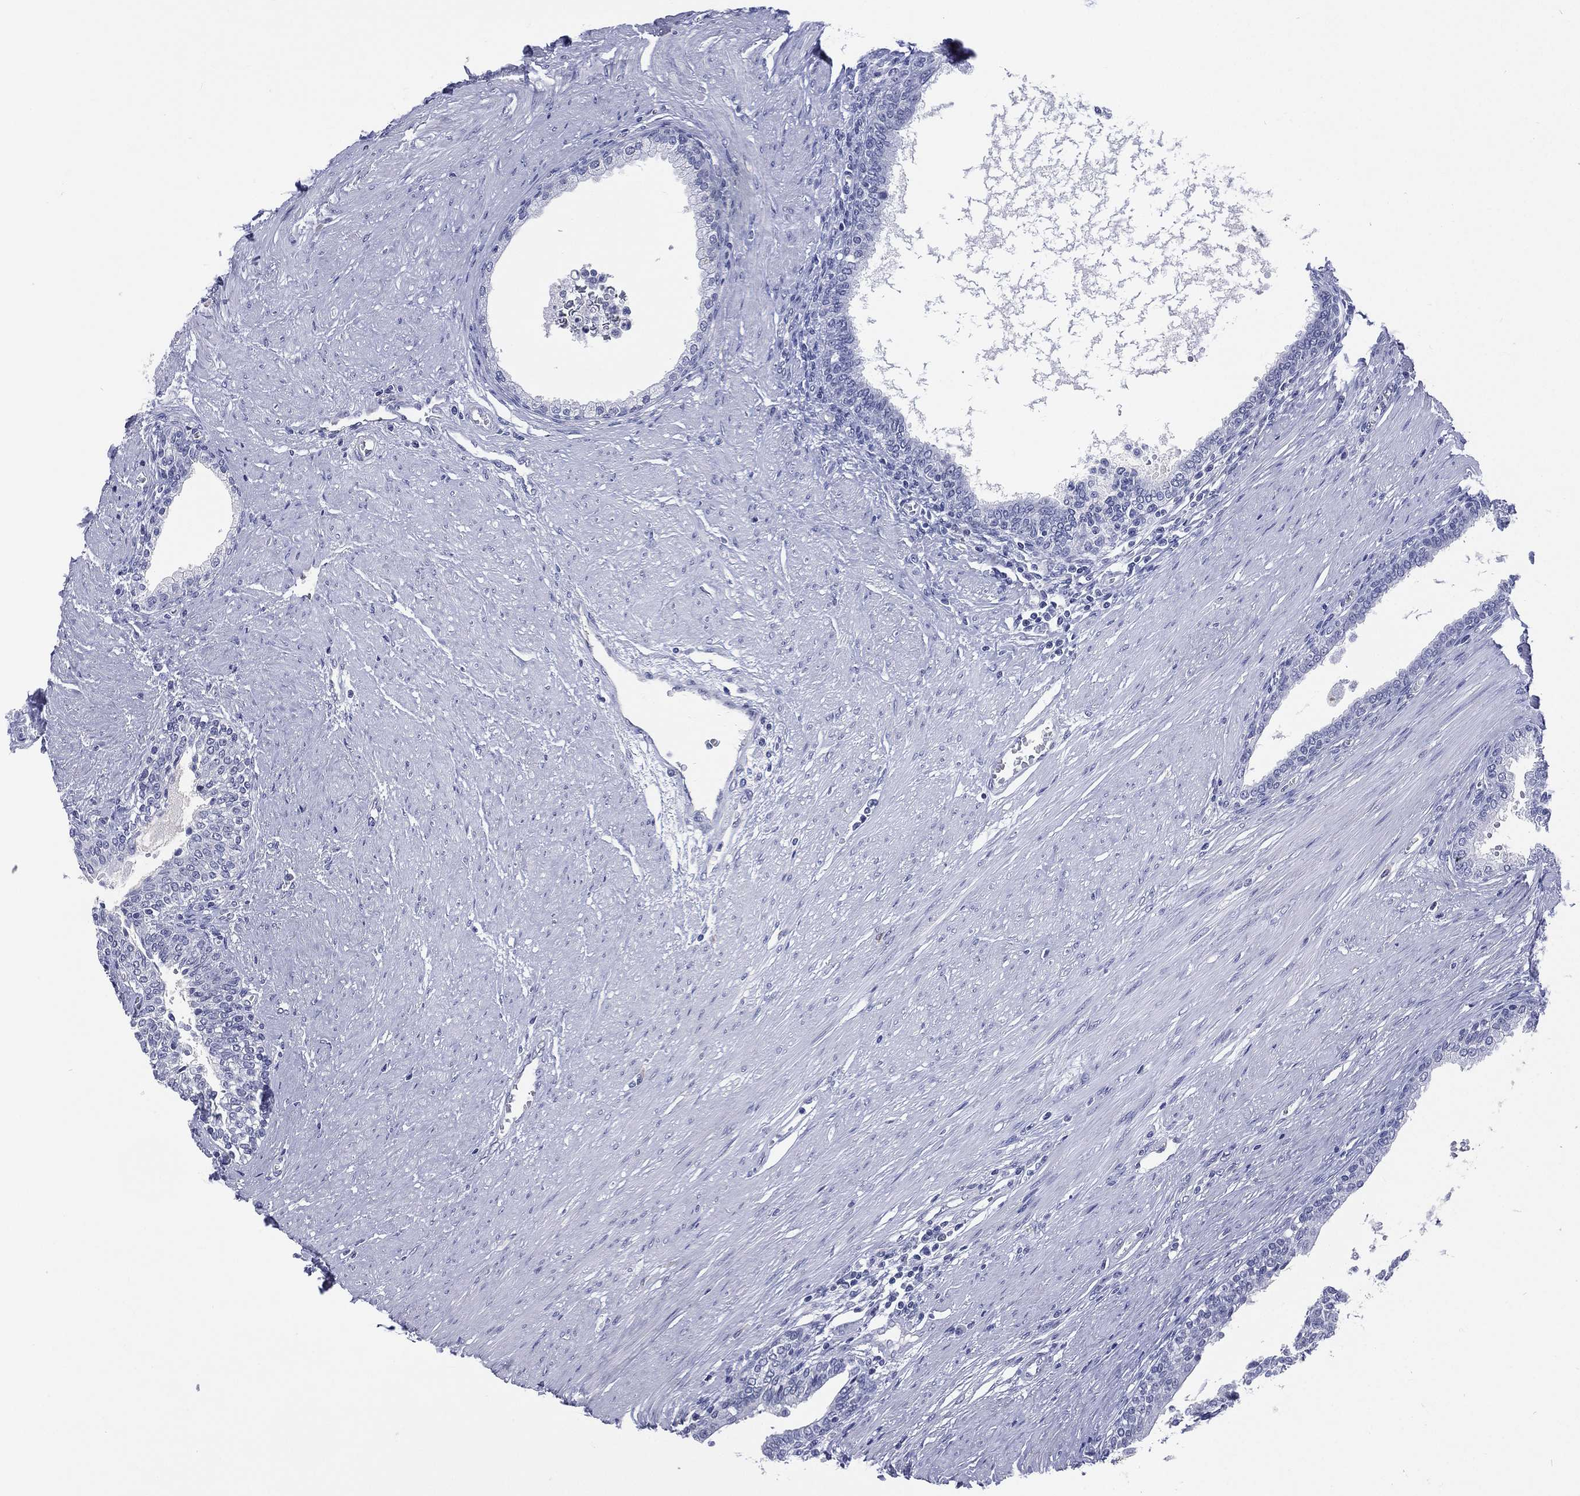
{"staining": {"intensity": "negative", "quantity": "none", "location": "none"}, "tissue": "prostate", "cell_type": "Glandular cells", "image_type": "normal", "snomed": [{"axis": "morphology", "description": "Normal tissue, NOS"}, {"axis": "topography", "description": "Prostate"}], "caption": "DAB immunohistochemical staining of normal prostate exhibits no significant staining in glandular cells. The staining is performed using DAB (3,3'-diaminobenzidine) brown chromogen with nuclei counter-stained in using hematoxylin.", "gene": "SSX1", "patient": {"sex": "male", "age": 64}}